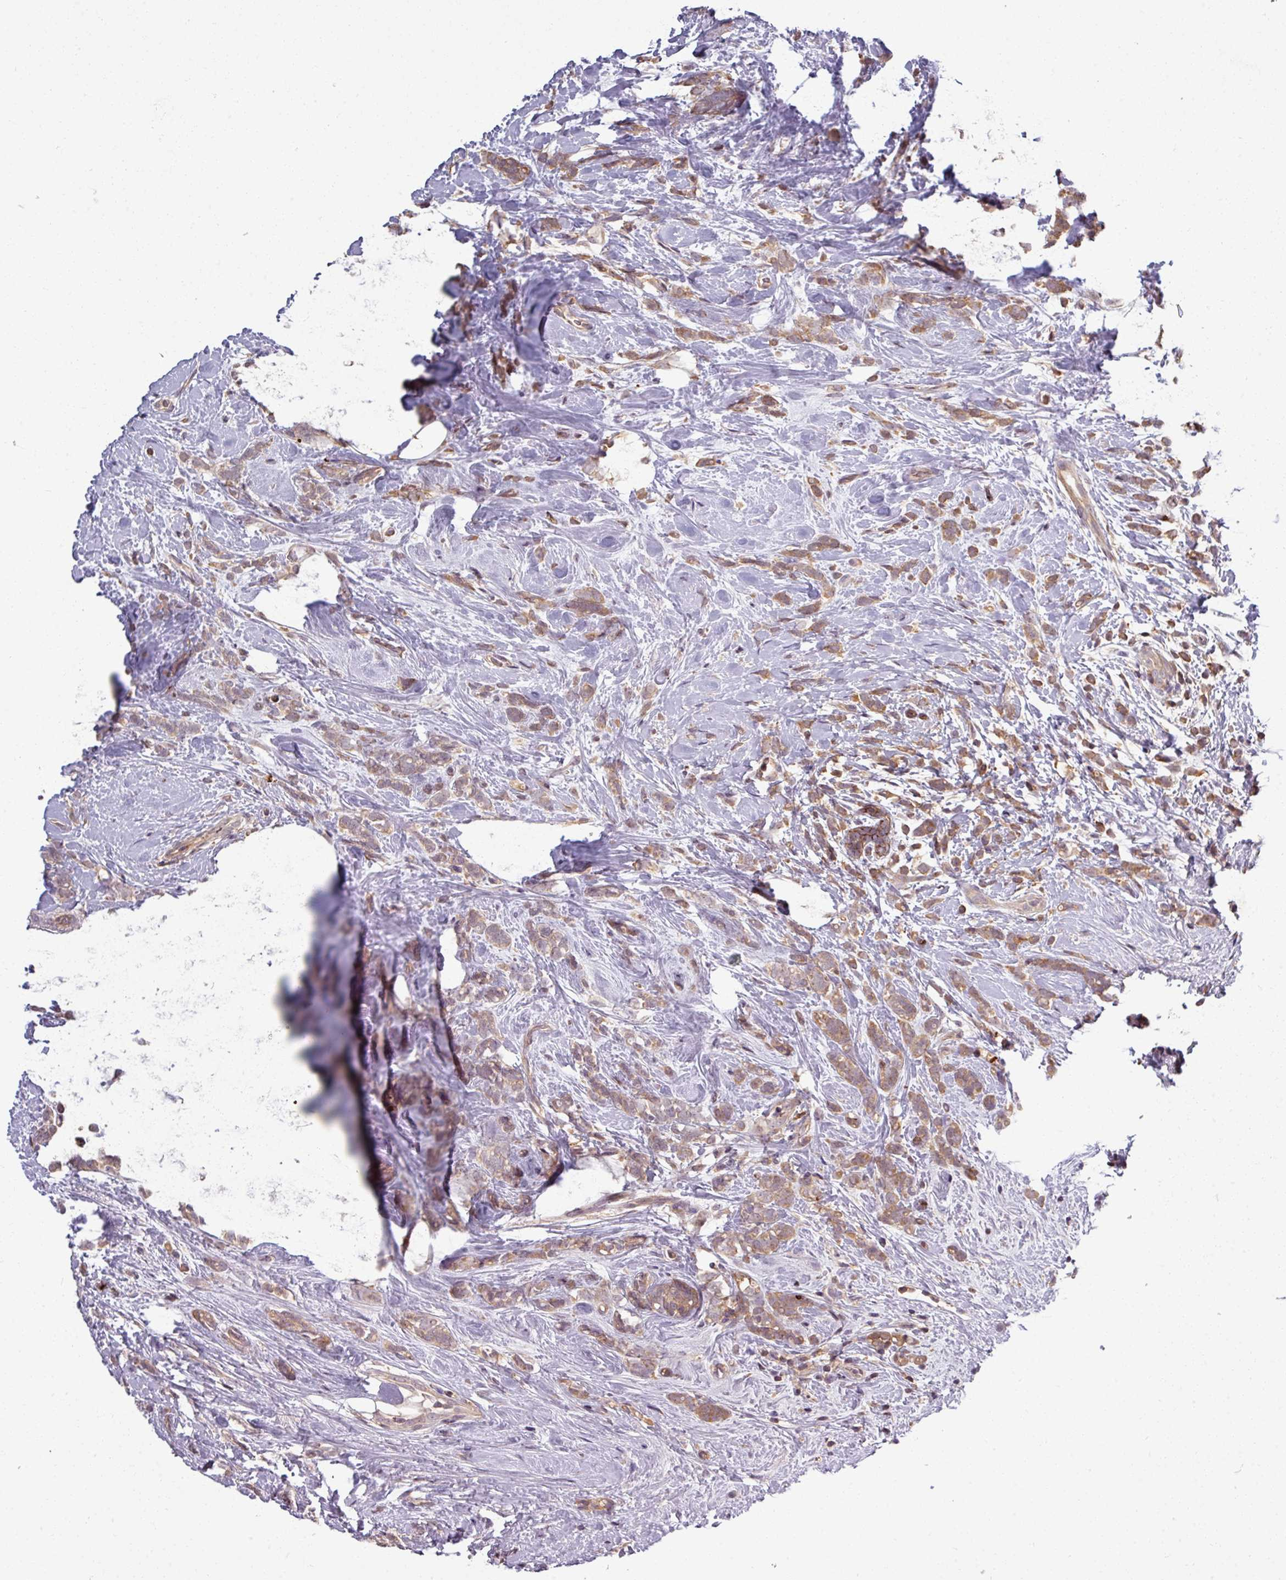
{"staining": {"intensity": "moderate", "quantity": ">75%", "location": "cytoplasmic/membranous"}, "tissue": "breast cancer", "cell_type": "Tumor cells", "image_type": "cancer", "snomed": [{"axis": "morphology", "description": "Lobular carcinoma"}, {"axis": "topography", "description": "Breast"}], "caption": "A micrograph of human breast cancer (lobular carcinoma) stained for a protein shows moderate cytoplasmic/membranous brown staining in tumor cells.", "gene": "TUSC3", "patient": {"sex": "female", "age": 58}}